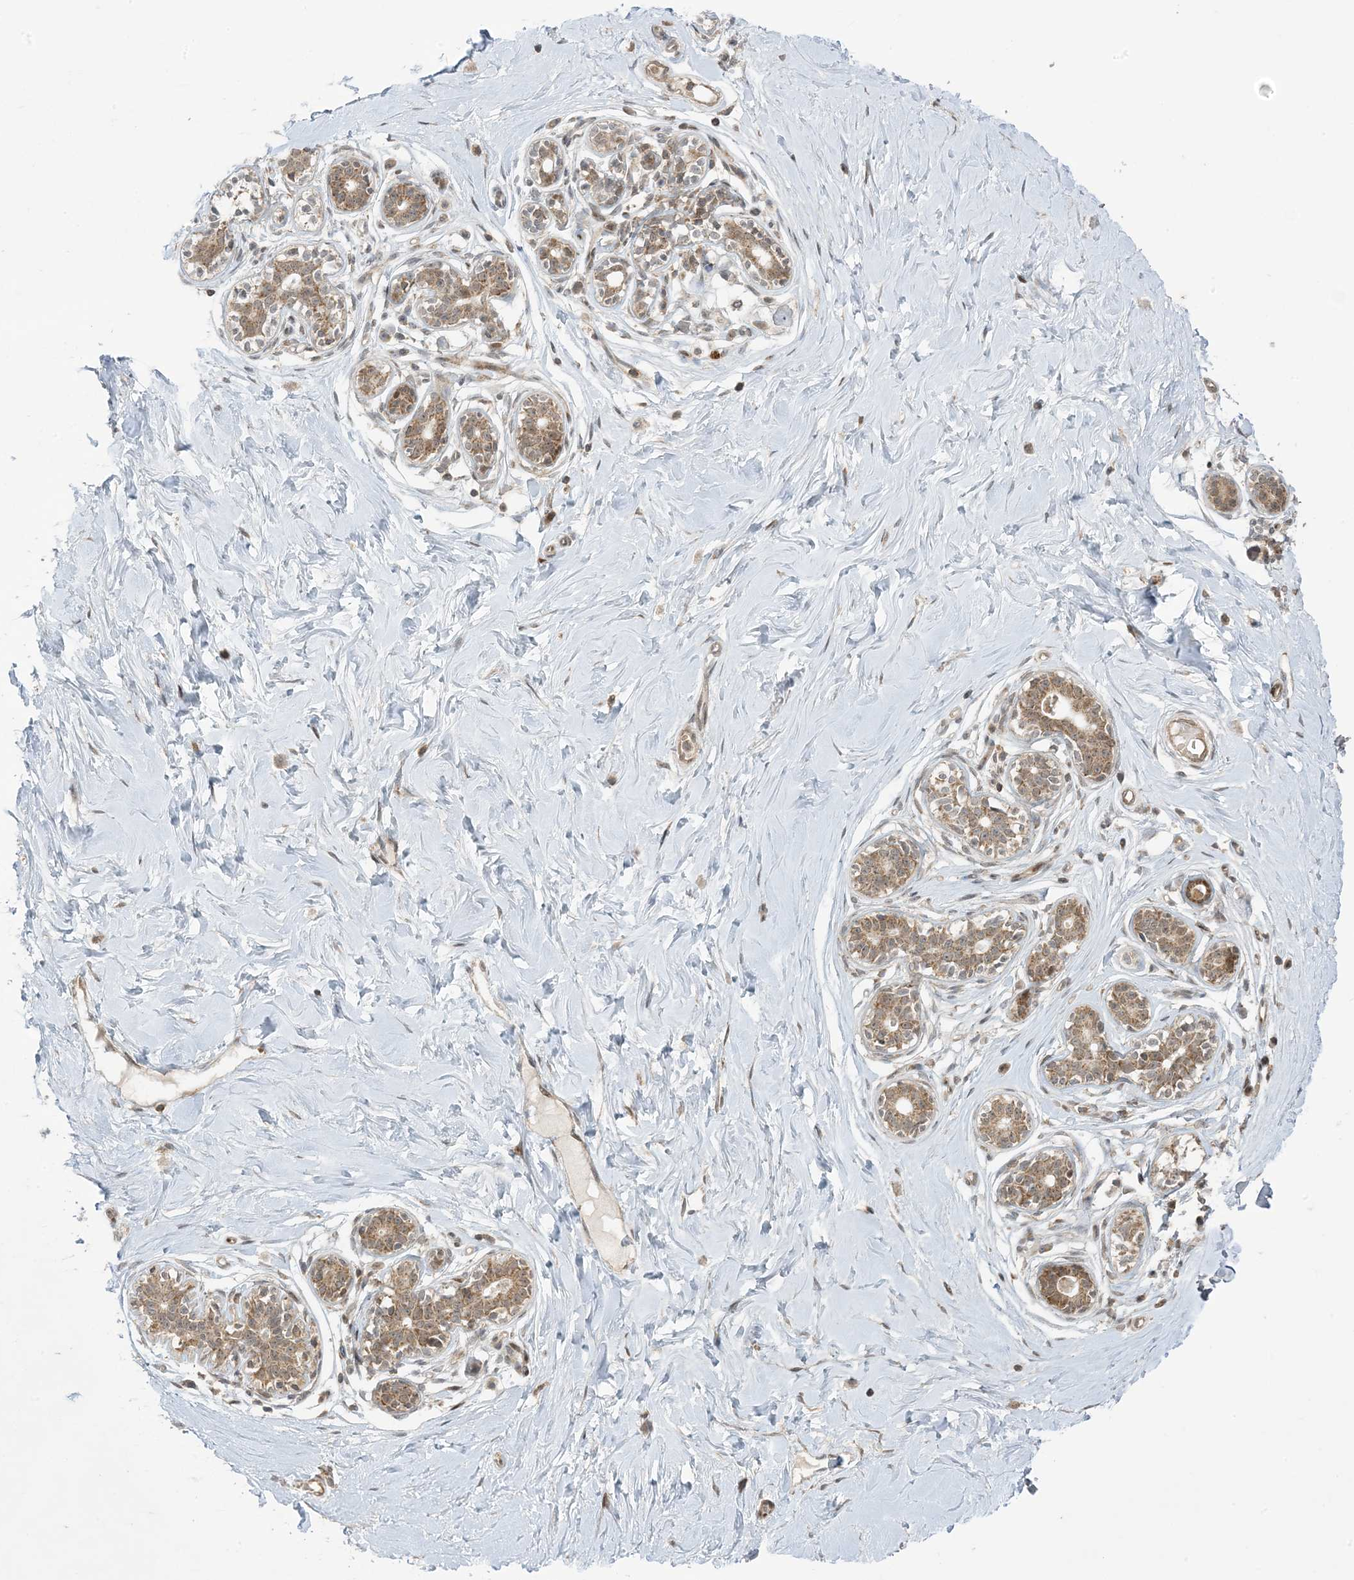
{"staining": {"intensity": "moderate", "quantity": ">75%", "location": "cytoplasmic/membranous"}, "tissue": "breast", "cell_type": "Adipocytes", "image_type": "normal", "snomed": [{"axis": "morphology", "description": "Normal tissue, NOS"}, {"axis": "morphology", "description": "Adenoma, NOS"}, {"axis": "topography", "description": "Breast"}], "caption": "This image displays benign breast stained with immunohistochemistry (IHC) to label a protein in brown. The cytoplasmic/membranous of adipocytes show moderate positivity for the protein. Nuclei are counter-stained blue.", "gene": "PHLDB2", "patient": {"sex": "female", "age": 23}}